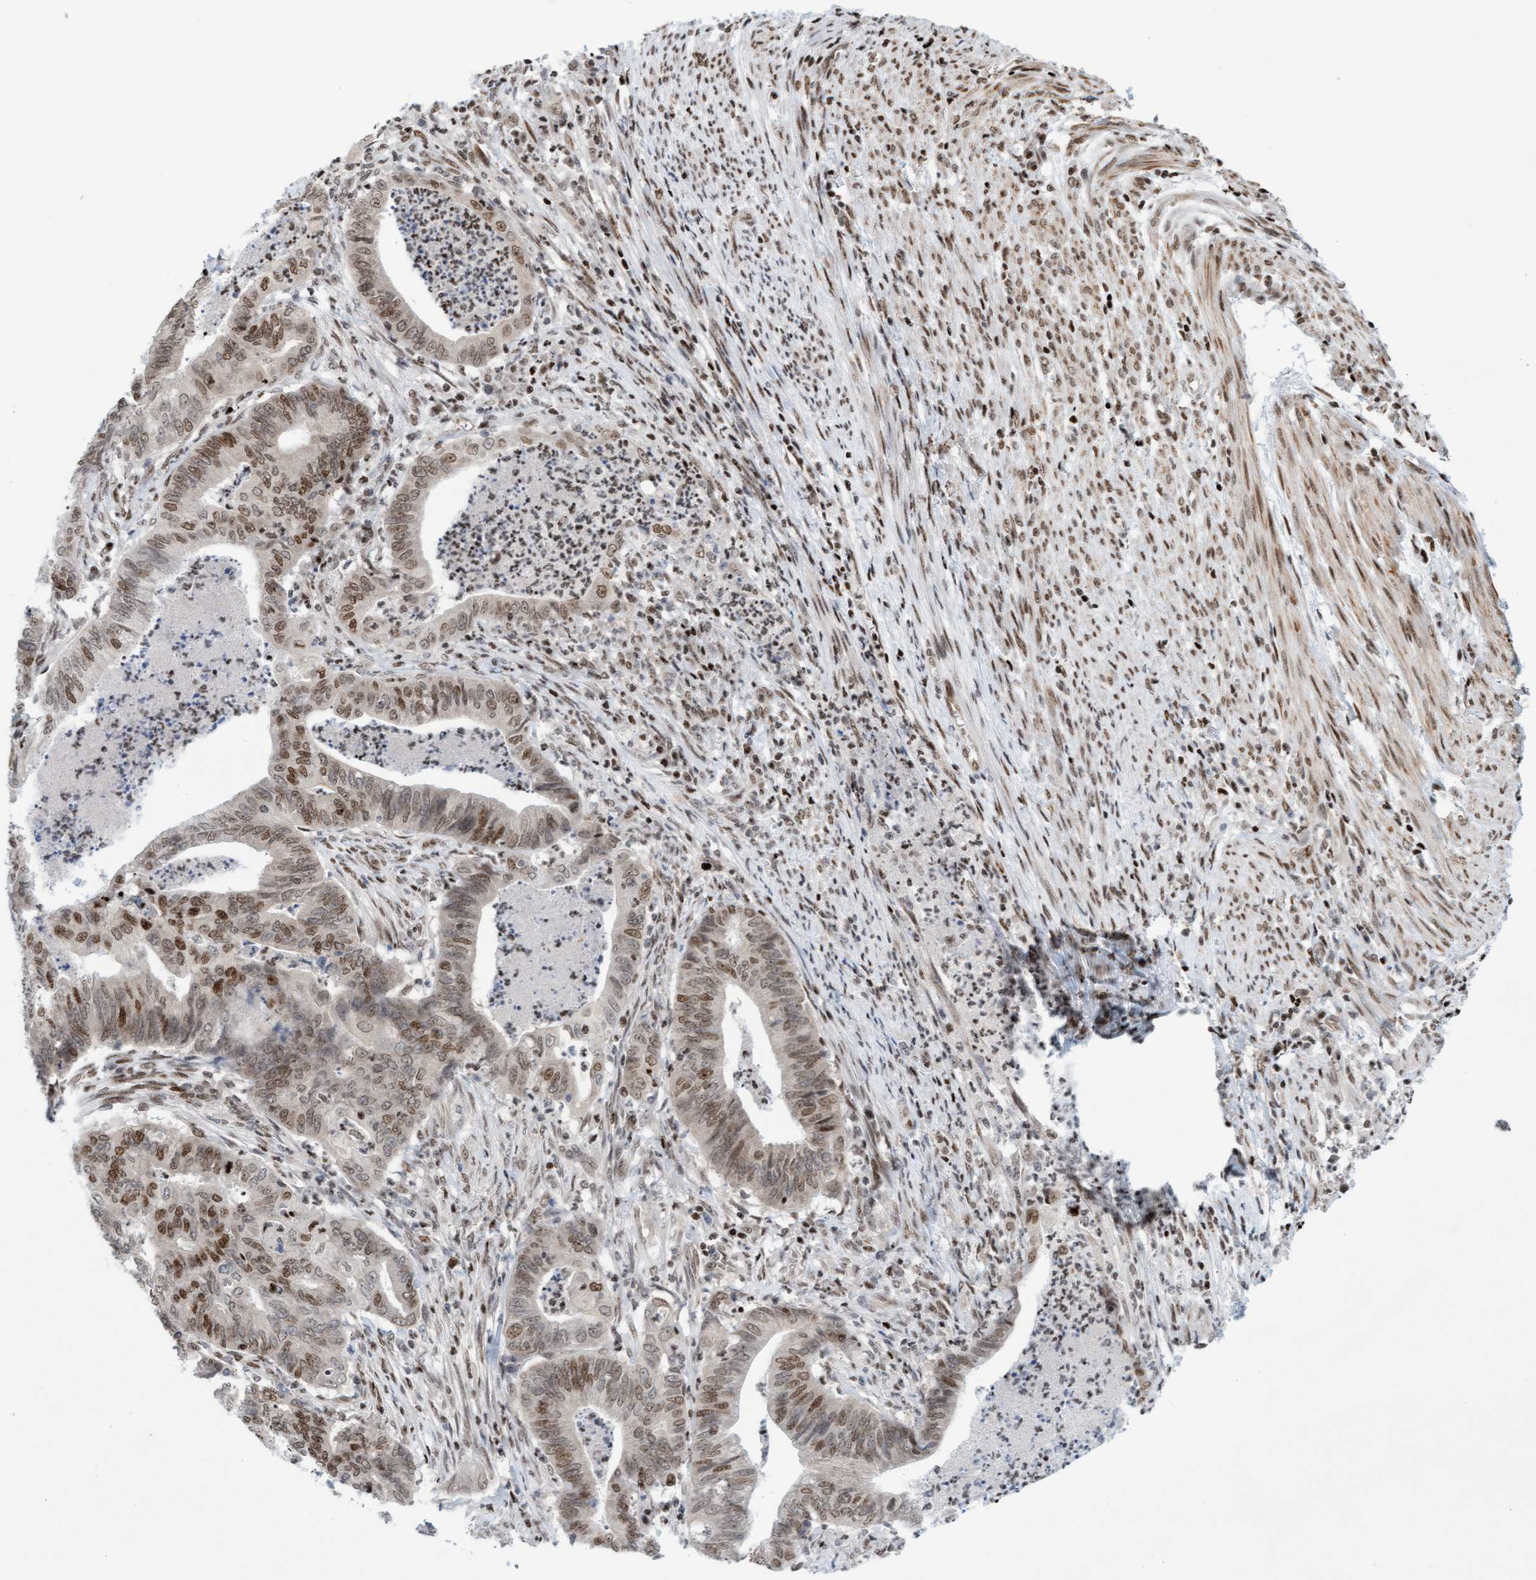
{"staining": {"intensity": "weak", "quantity": ">75%", "location": "nuclear"}, "tissue": "endometrial cancer", "cell_type": "Tumor cells", "image_type": "cancer", "snomed": [{"axis": "morphology", "description": "Polyp, NOS"}, {"axis": "morphology", "description": "Adenocarcinoma, NOS"}, {"axis": "morphology", "description": "Adenoma, NOS"}, {"axis": "topography", "description": "Endometrium"}], "caption": "Protein expression analysis of human polyp (endometrial) reveals weak nuclear staining in approximately >75% of tumor cells.", "gene": "GLRX2", "patient": {"sex": "female", "age": 79}}